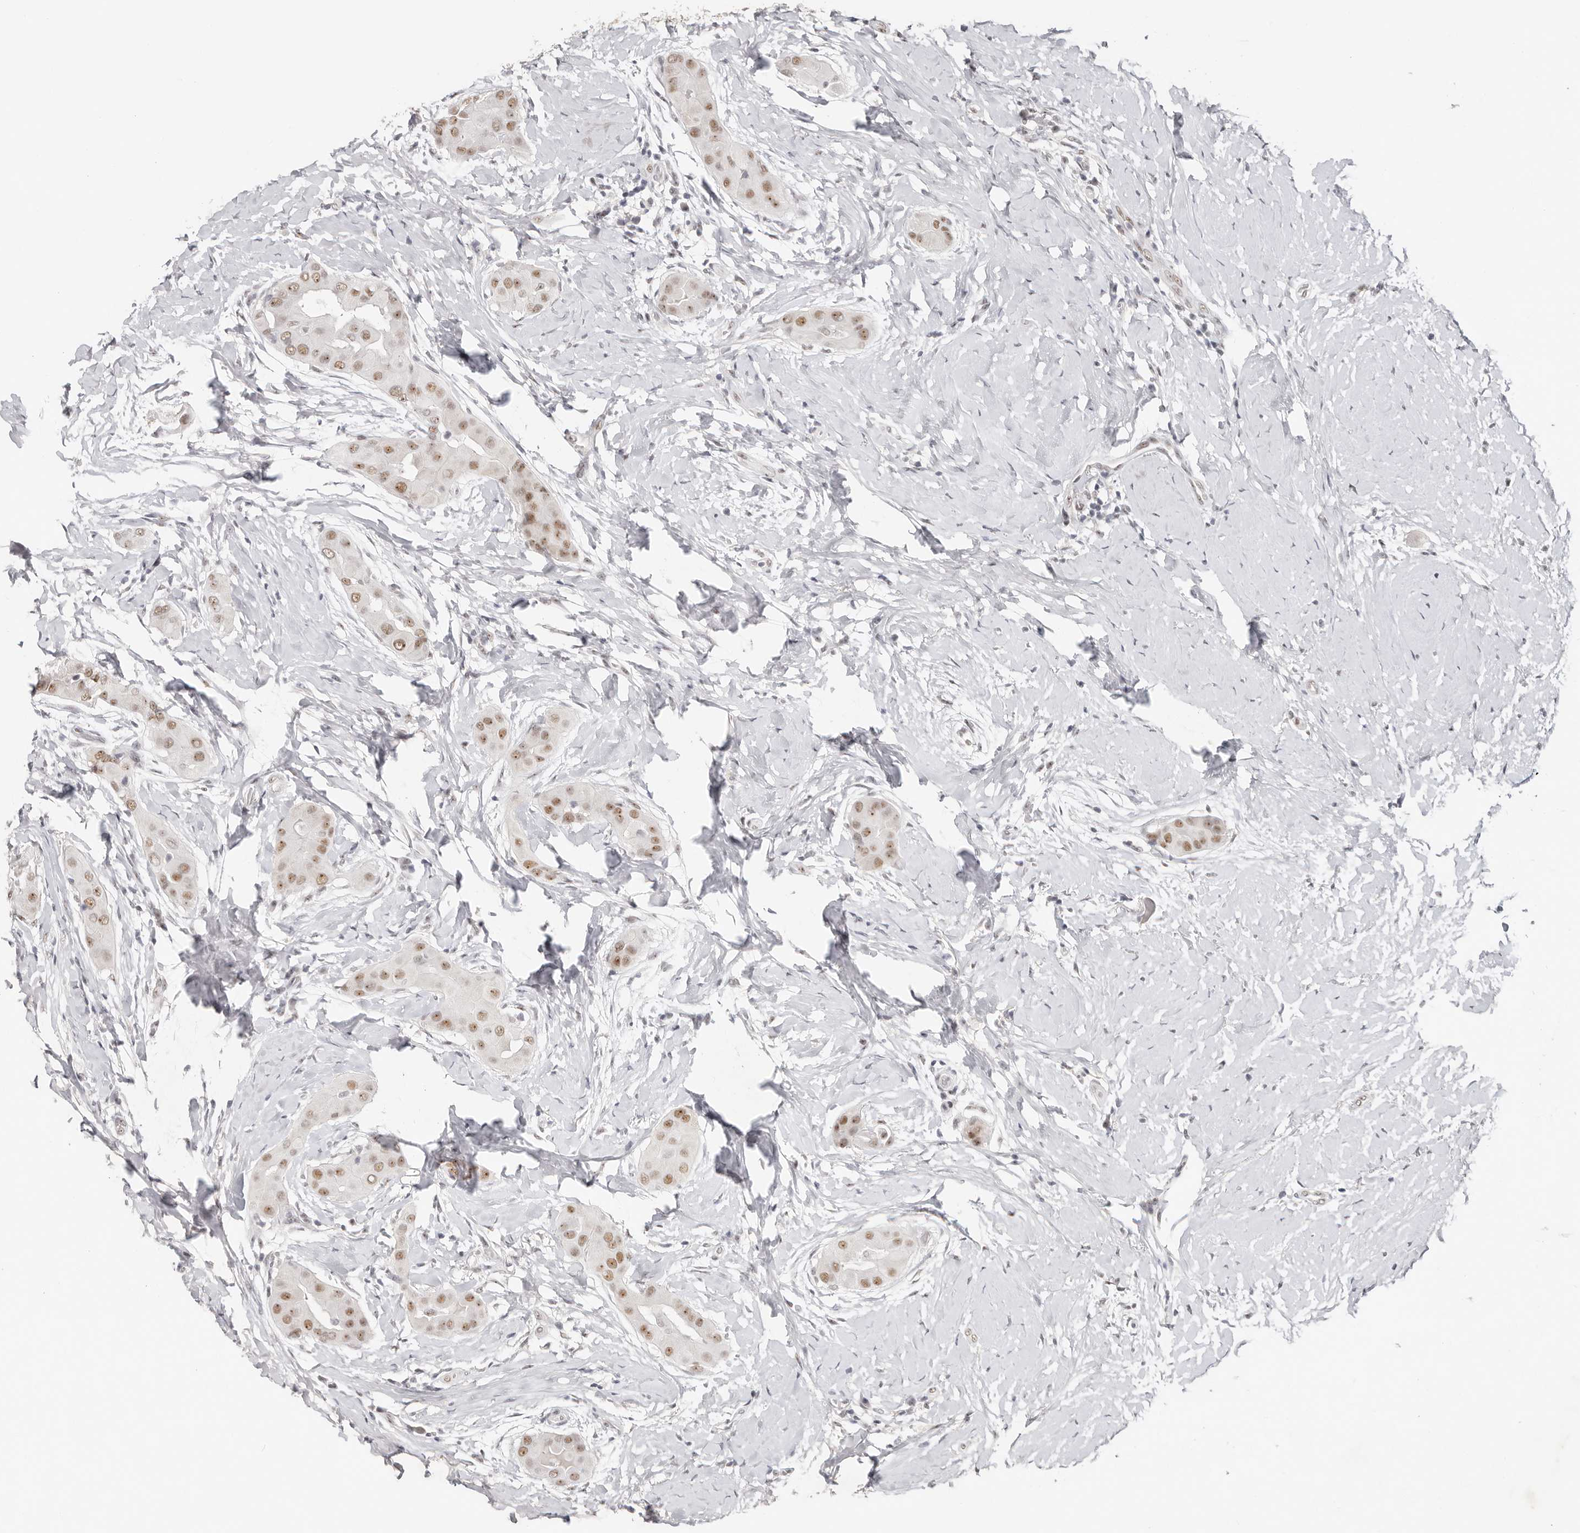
{"staining": {"intensity": "moderate", "quantity": ">75%", "location": "nuclear"}, "tissue": "thyroid cancer", "cell_type": "Tumor cells", "image_type": "cancer", "snomed": [{"axis": "morphology", "description": "Papillary adenocarcinoma, NOS"}, {"axis": "topography", "description": "Thyroid gland"}], "caption": "This is an image of immunohistochemistry (IHC) staining of thyroid papillary adenocarcinoma, which shows moderate expression in the nuclear of tumor cells.", "gene": "LARP7", "patient": {"sex": "male", "age": 33}}